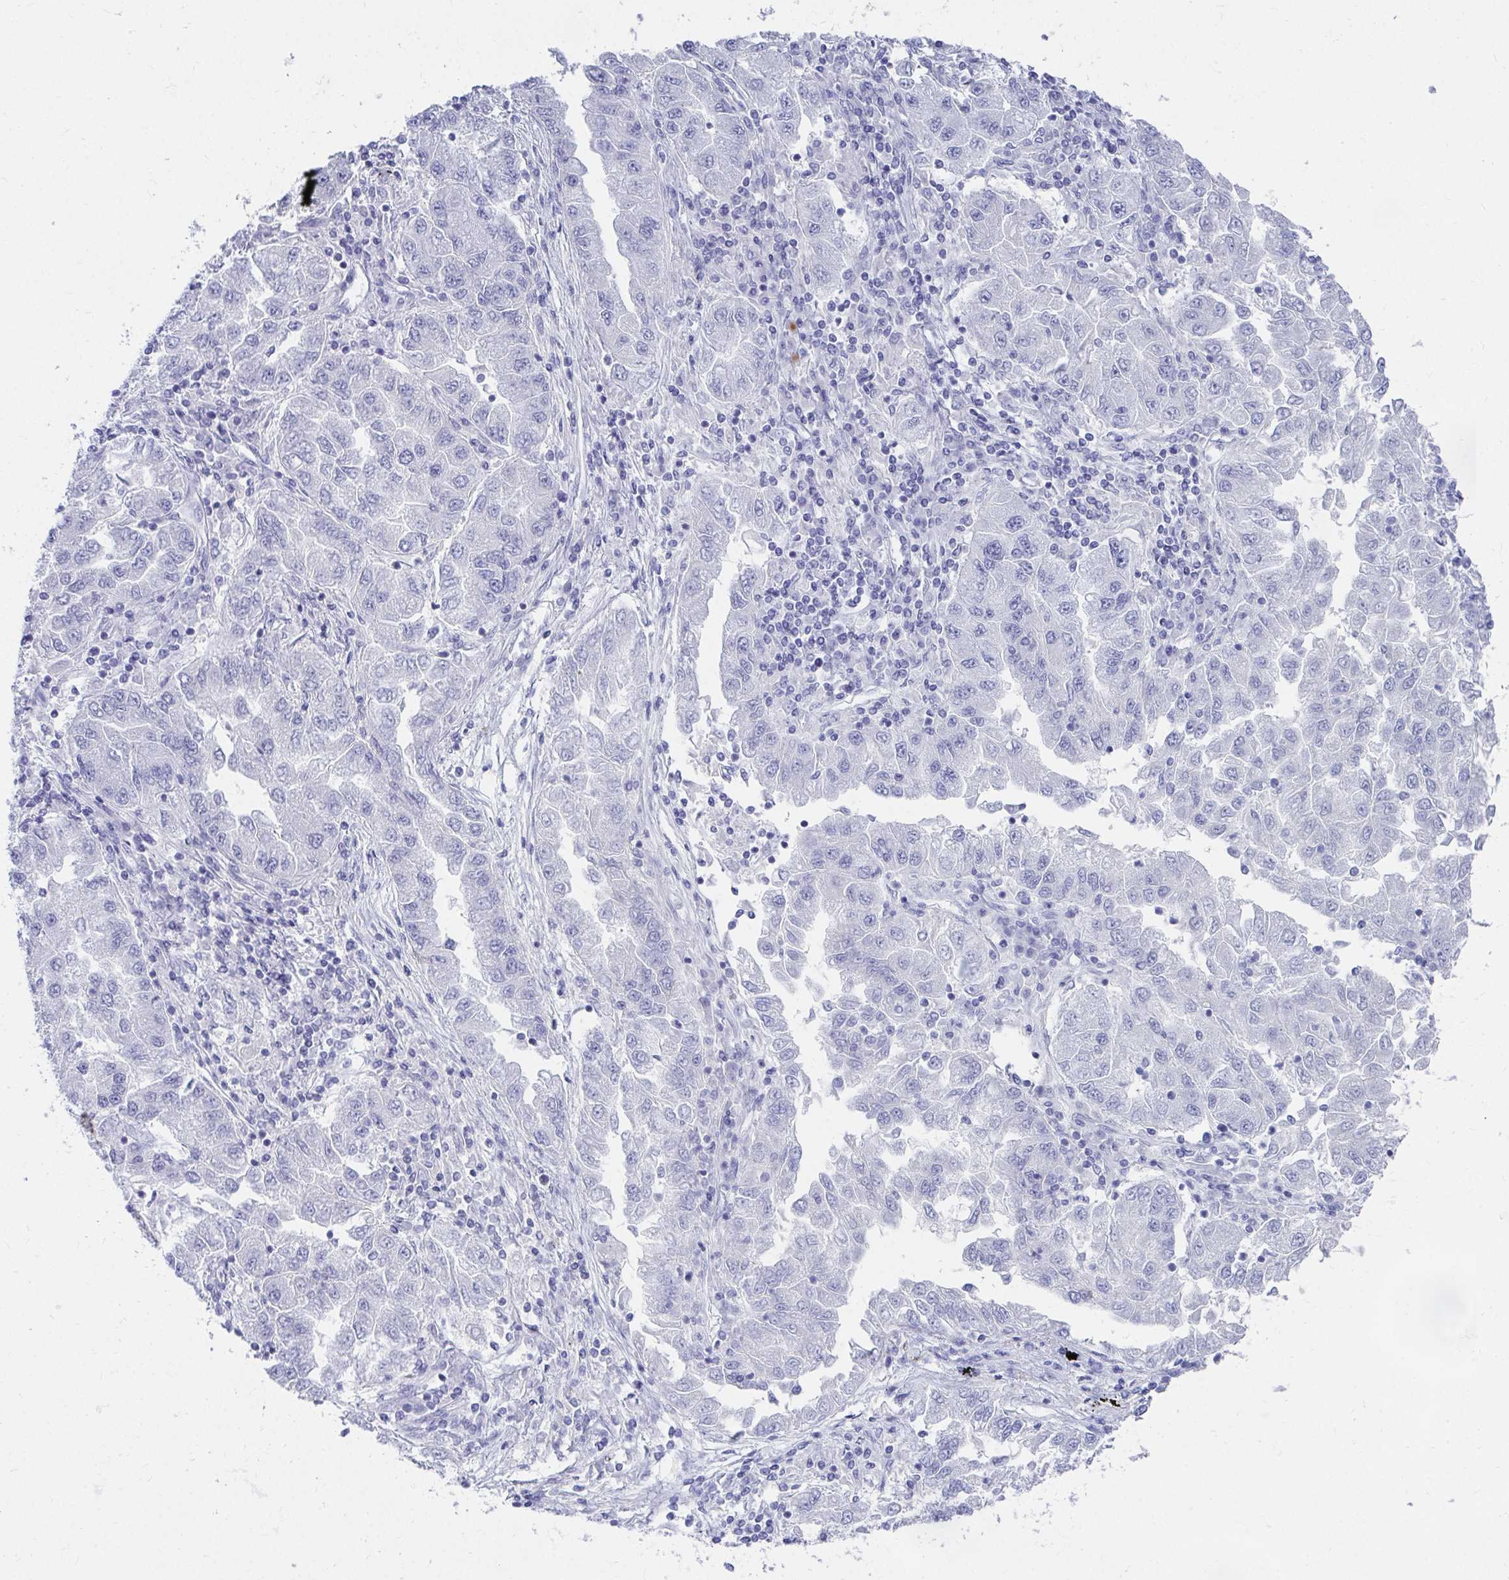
{"staining": {"intensity": "negative", "quantity": "none", "location": "none"}, "tissue": "lung cancer", "cell_type": "Tumor cells", "image_type": "cancer", "snomed": [{"axis": "morphology", "description": "Adenocarcinoma, NOS"}, {"axis": "morphology", "description": "Adenocarcinoma primary or metastatic"}, {"axis": "topography", "description": "Lung"}], "caption": "High power microscopy micrograph of an IHC histopathology image of adenocarcinoma (lung), revealing no significant staining in tumor cells. Brightfield microscopy of immunohistochemistry (IHC) stained with DAB (brown) and hematoxylin (blue), captured at high magnification.", "gene": "DPEP3", "patient": {"sex": "male", "age": 74}}